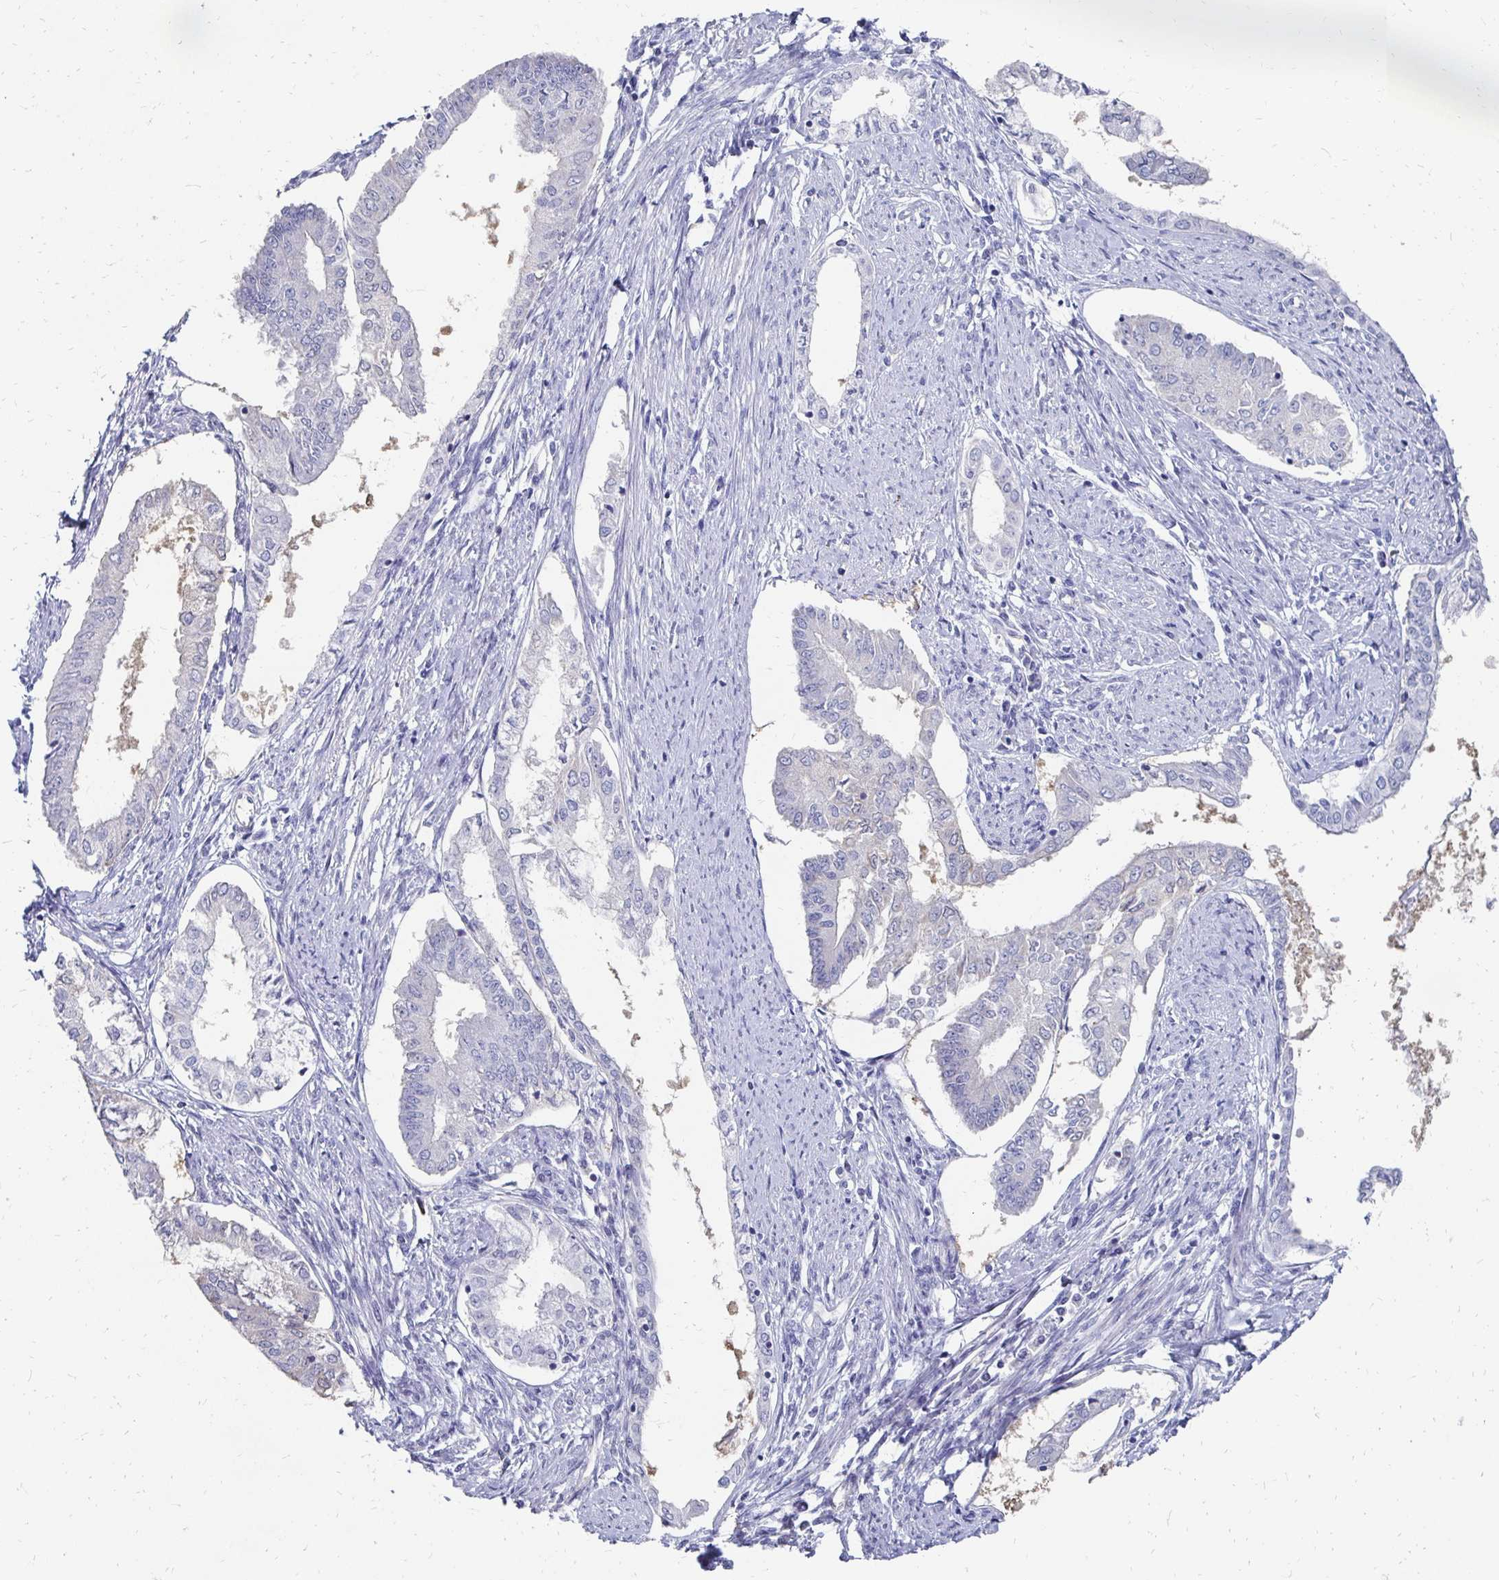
{"staining": {"intensity": "negative", "quantity": "none", "location": "none"}, "tissue": "endometrial cancer", "cell_type": "Tumor cells", "image_type": "cancer", "snomed": [{"axis": "morphology", "description": "Adenocarcinoma, NOS"}, {"axis": "topography", "description": "Endometrium"}], "caption": "High magnification brightfield microscopy of endometrial cancer (adenocarcinoma) stained with DAB (brown) and counterstained with hematoxylin (blue): tumor cells show no significant staining.", "gene": "SYCP3", "patient": {"sex": "female", "age": 76}}